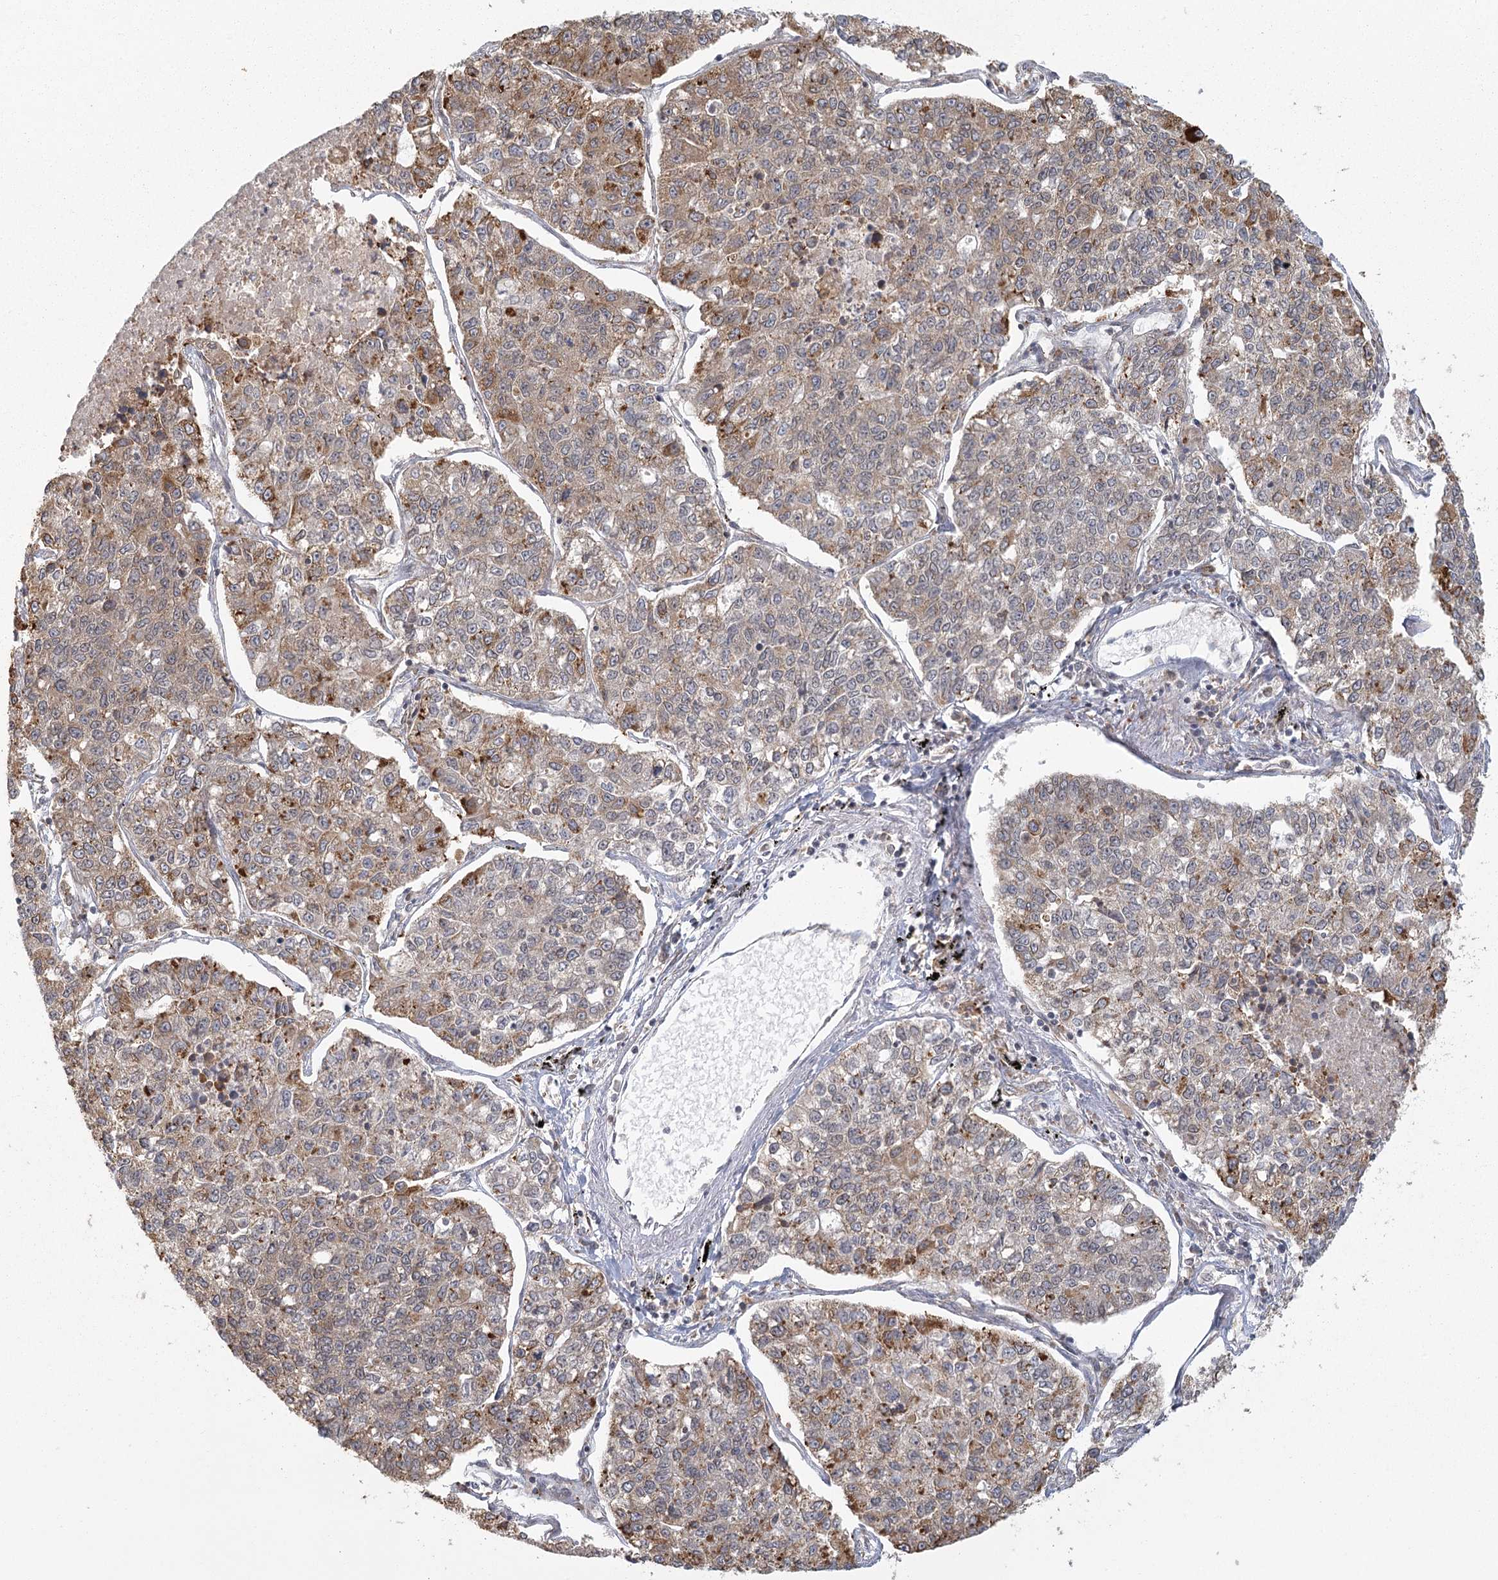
{"staining": {"intensity": "moderate", "quantity": "25%-75%", "location": "cytoplasmic/membranous"}, "tissue": "lung cancer", "cell_type": "Tumor cells", "image_type": "cancer", "snomed": [{"axis": "morphology", "description": "Adenocarcinoma, NOS"}, {"axis": "topography", "description": "Lung"}], "caption": "Immunohistochemistry (IHC) staining of adenocarcinoma (lung), which demonstrates medium levels of moderate cytoplasmic/membranous positivity in about 25%-75% of tumor cells indicating moderate cytoplasmic/membranous protein expression. The staining was performed using DAB (3,3'-diaminobenzidine) (brown) for protein detection and nuclei were counterstained in hematoxylin (blue).", "gene": "LACTB", "patient": {"sex": "male", "age": 49}}